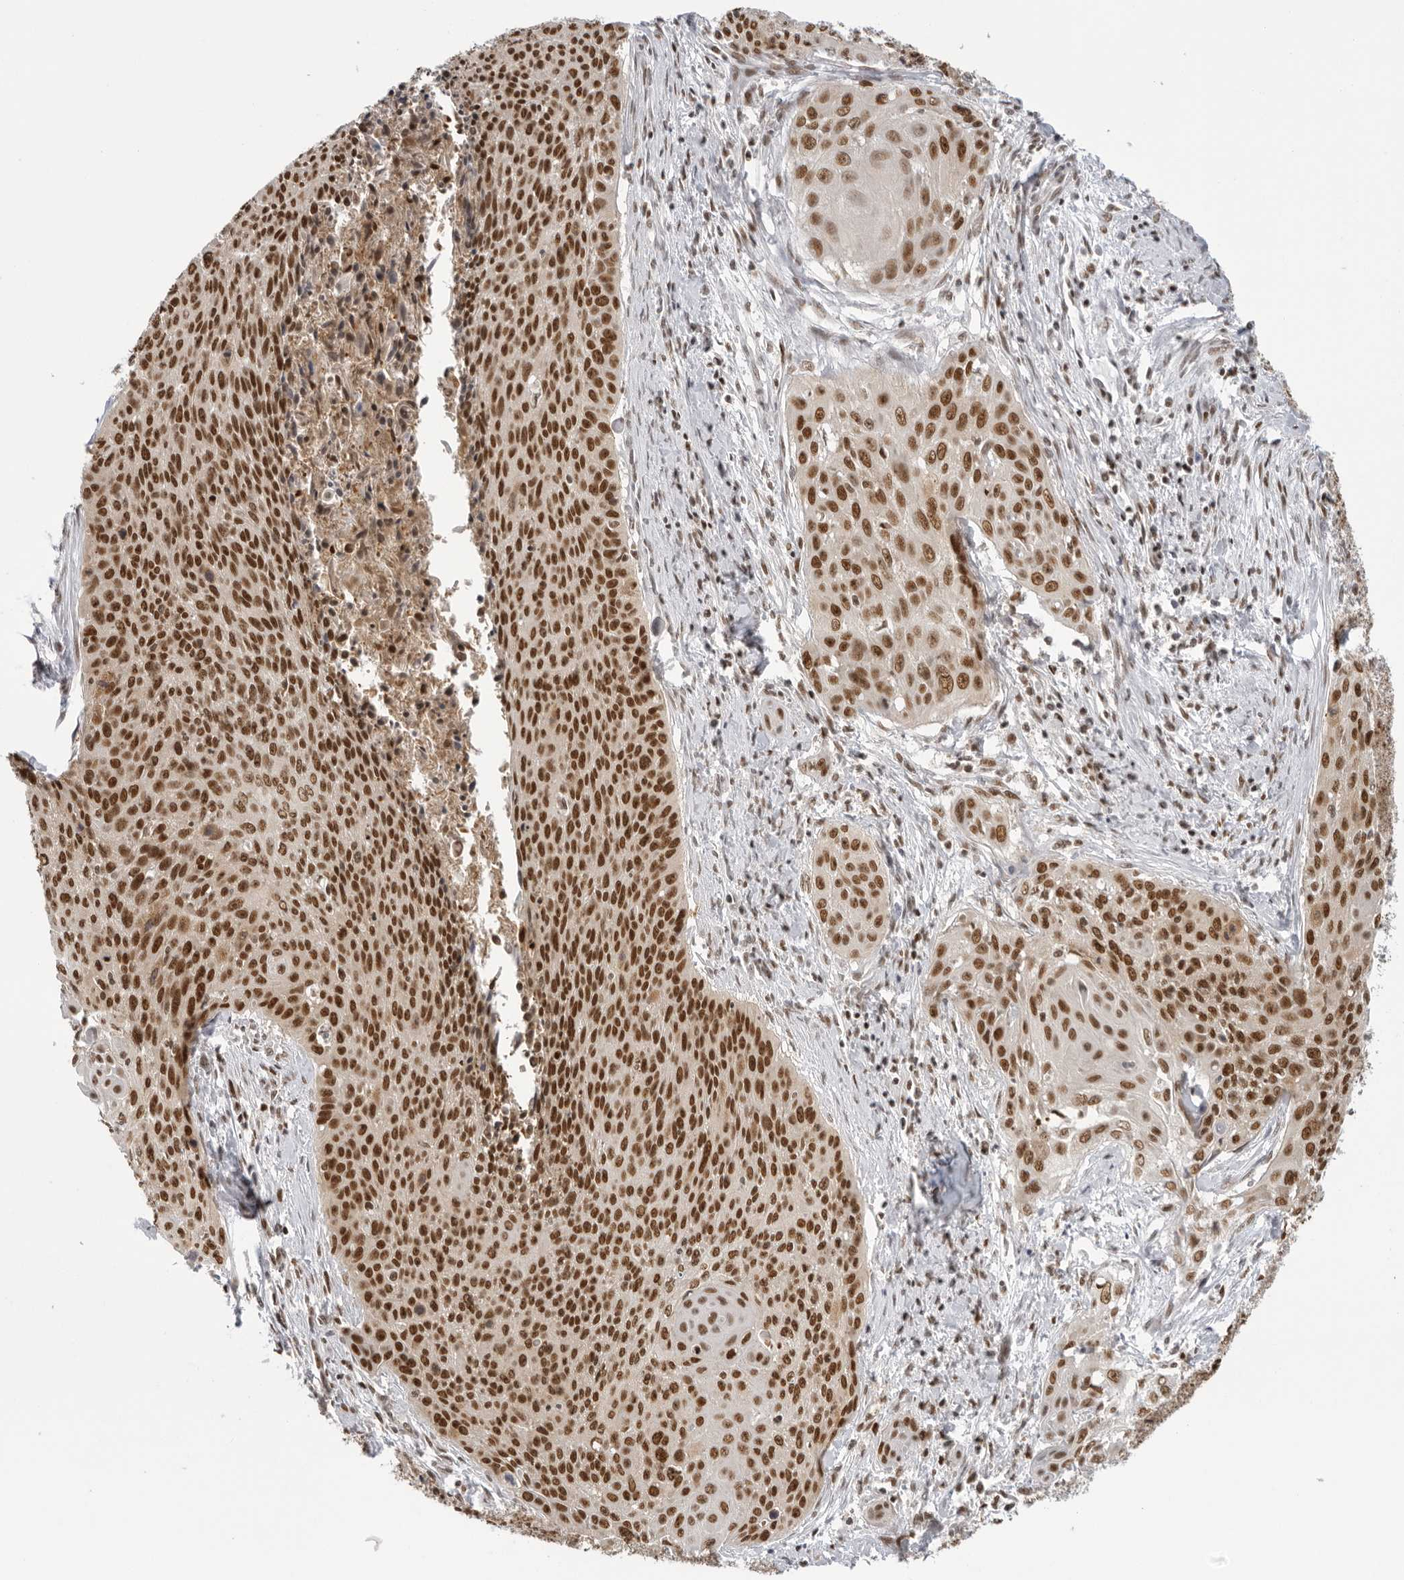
{"staining": {"intensity": "strong", "quantity": ">75%", "location": "nuclear"}, "tissue": "cervical cancer", "cell_type": "Tumor cells", "image_type": "cancer", "snomed": [{"axis": "morphology", "description": "Squamous cell carcinoma, NOS"}, {"axis": "topography", "description": "Cervix"}], "caption": "High-power microscopy captured an immunohistochemistry (IHC) image of cervical cancer, revealing strong nuclear staining in approximately >75% of tumor cells. The staining is performed using DAB (3,3'-diaminobenzidine) brown chromogen to label protein expression. The nuclei are counter-stained blue using hematoxylin.", "gene": "RPA2", "patient": {"sex": "female", "age": 55}}